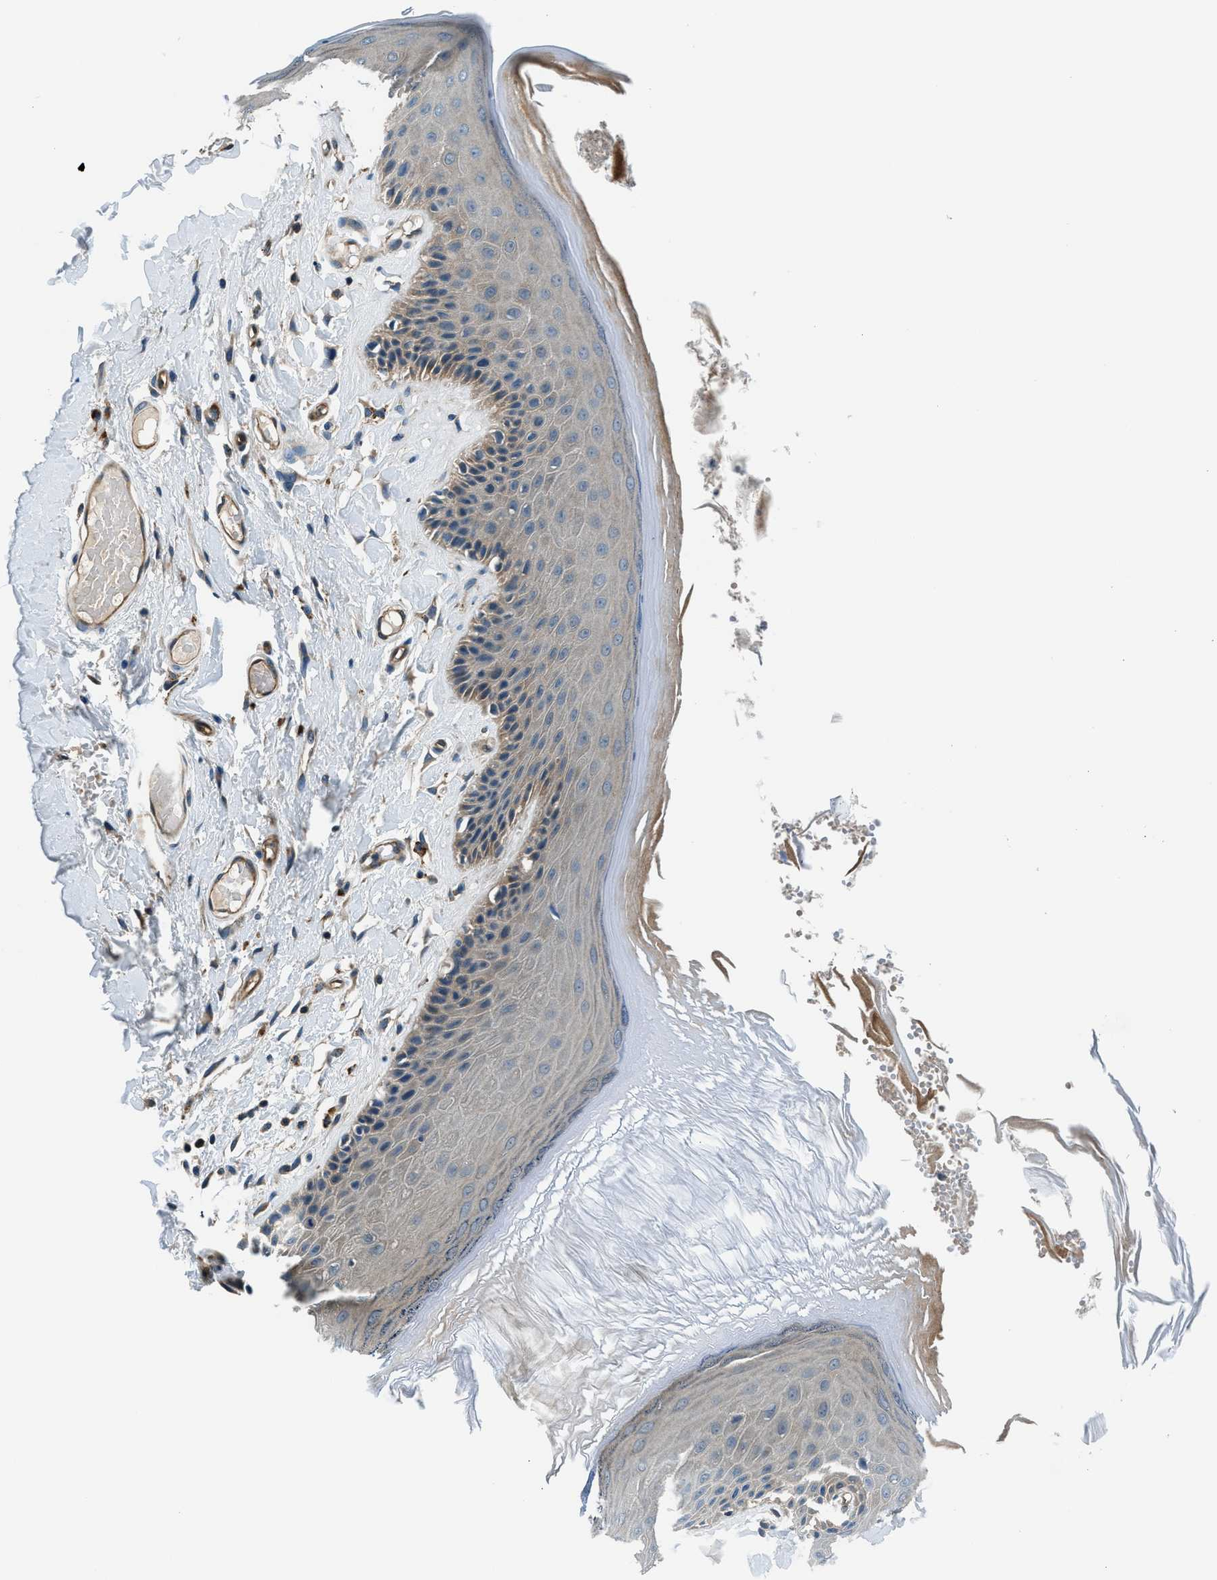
{"staining": {"intensity": "weak", "quantity": ">75%", "location": "cytoplasmic/membranous"}, "tissue": "skin", "cell_type": "Epidermal cells", "image_type": "normal", "snomed": [{"axis": "morphology", "description": "Normal tissue, NOS"}, {"axis": "topography", "description": "Vulva"}], "caption": "Immunohistochemical staining of unremarkable human skin displays low levels of weak cytoplasmic/membranous staining in about >75% of epidermal cells.", "gene": "SLC19A2", "patient": {"sex": "female", "age": 73}}